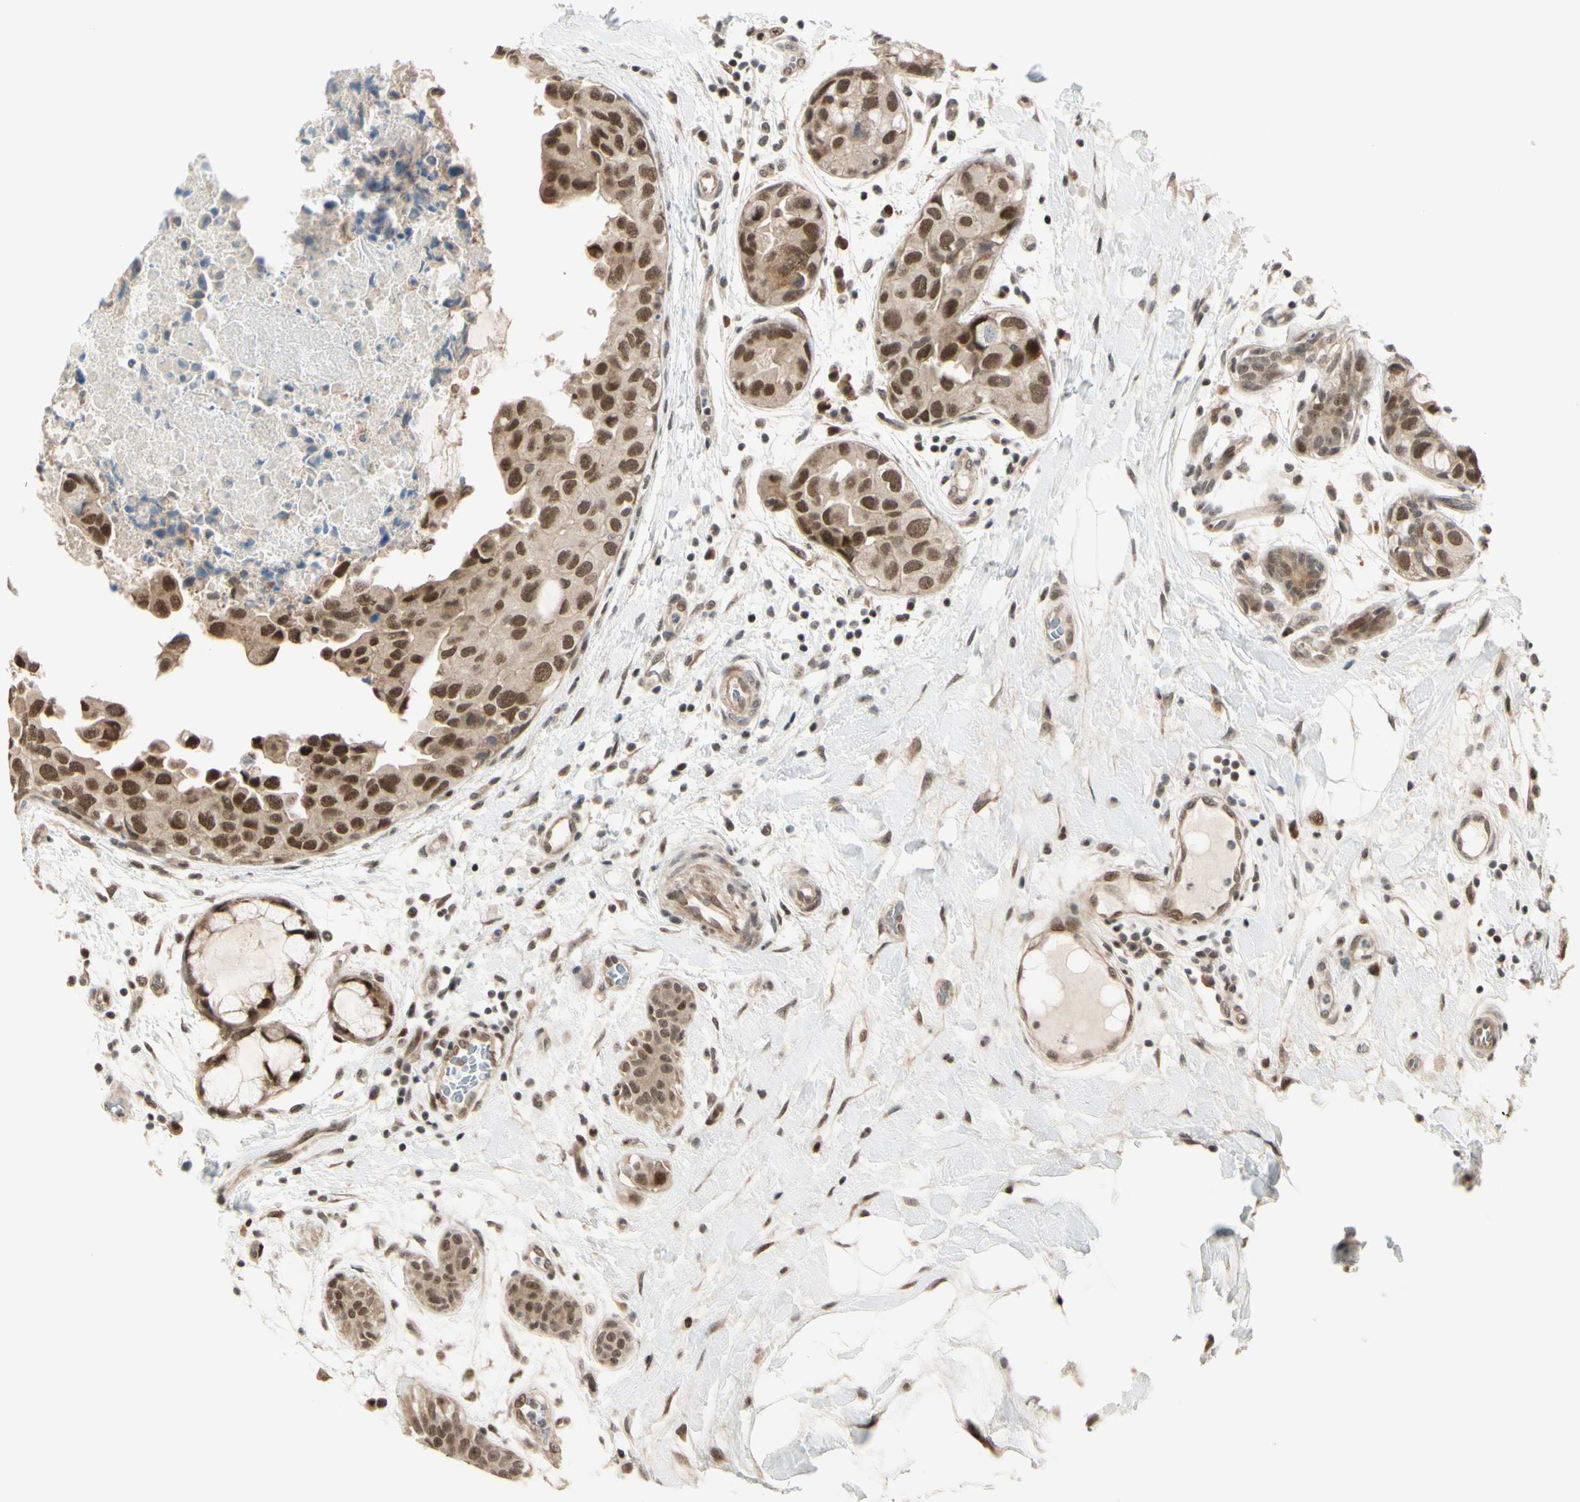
{"staining": {"intensity": "moderate", "quantity": ">75%", "location": "cytoplasmic/membranous,nuclear"}, "tissue": "breast cancer", "cell_type": "Tumor cells", "image_type": "cancer", "snomed": [{"axis": "morphology", "description": "Duct carcinoma"}, {"axis": "topography", "description": "Breast"}], "caption": "Breast cancer (infiltrating ductal carcinoma) was stained to show a protein in brown. There is medium levels of moderate cytoplasmic/membranous and nuclear expression in about >75% of tumor cells. Using DAB (3,3'-diaminobenzidine) (brown) and hematoxylin (blue) stains, captured at high magnification using brightfield microscopy.", "gene": "BRMS1", "patient": {"sex": "female", "age": 40}}